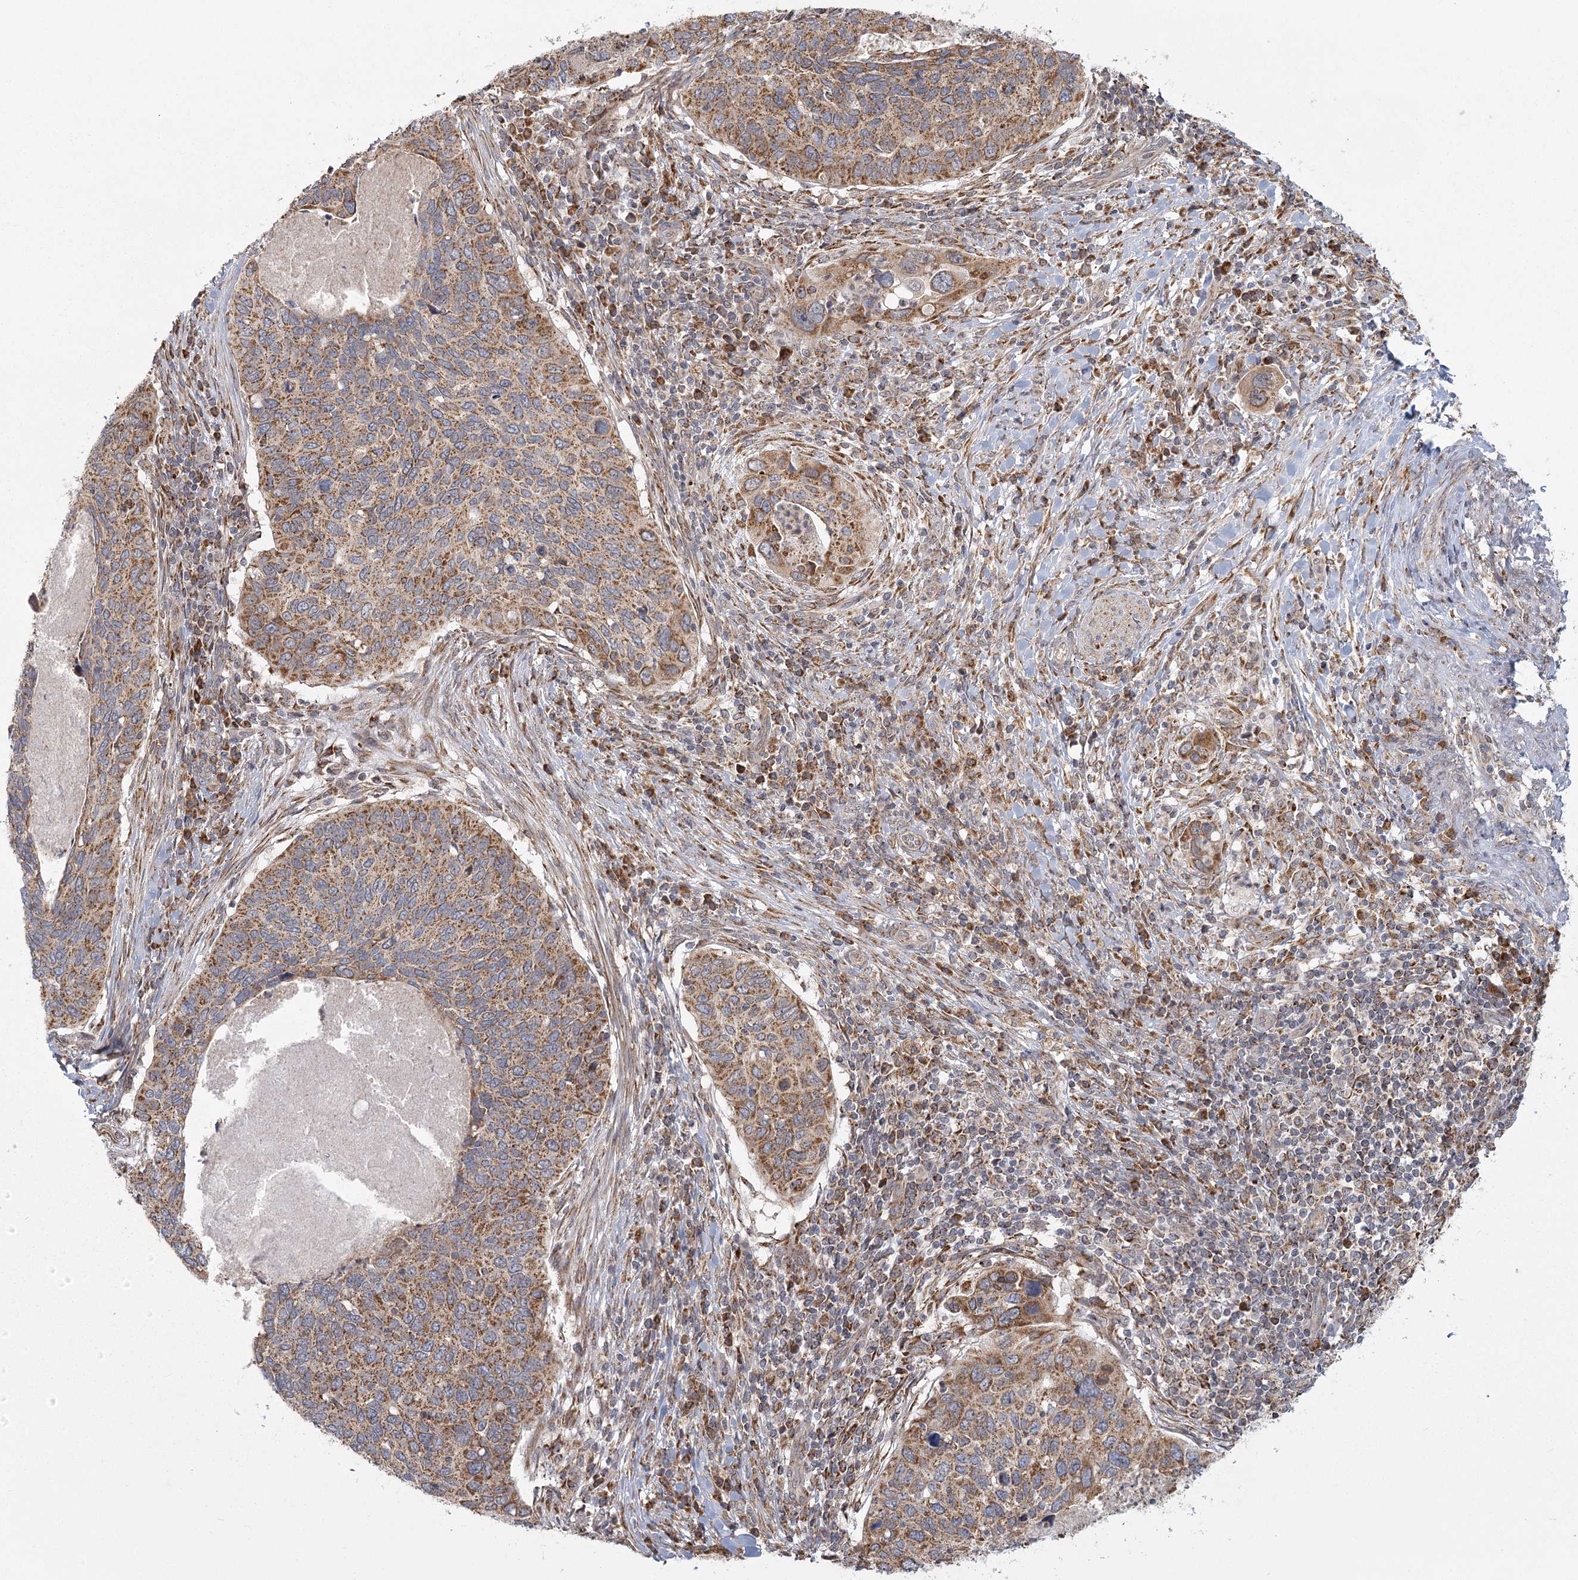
{"staining": {"intensity": "moderate", "quantity": ">75%", "location": "cytoplasmic/membranous"}, "tissue": "cervical cancer", "cell_type": "Tumor cells", "image_type": "cancer", "snomed": [{"axis": "morphology", "description": "Squamous cell carcinoma, NOS"}, {"axis": "topography", "description": "Cervix"}], "caption": "Immunohistochemistry (IHC) photomicrograph of neoplastic tissue: human cervical cancer (squamous cell carcinoma) stained using immunohistochemistry demonstrates medium levels of moderate protein expression localized specifically in the cytoplasmic/membranous of tumor cells, appearing as a cytoplasmic/membranous brown color.", "gene": "LACTB", "patient": {"sex": "female", "age": 38}}